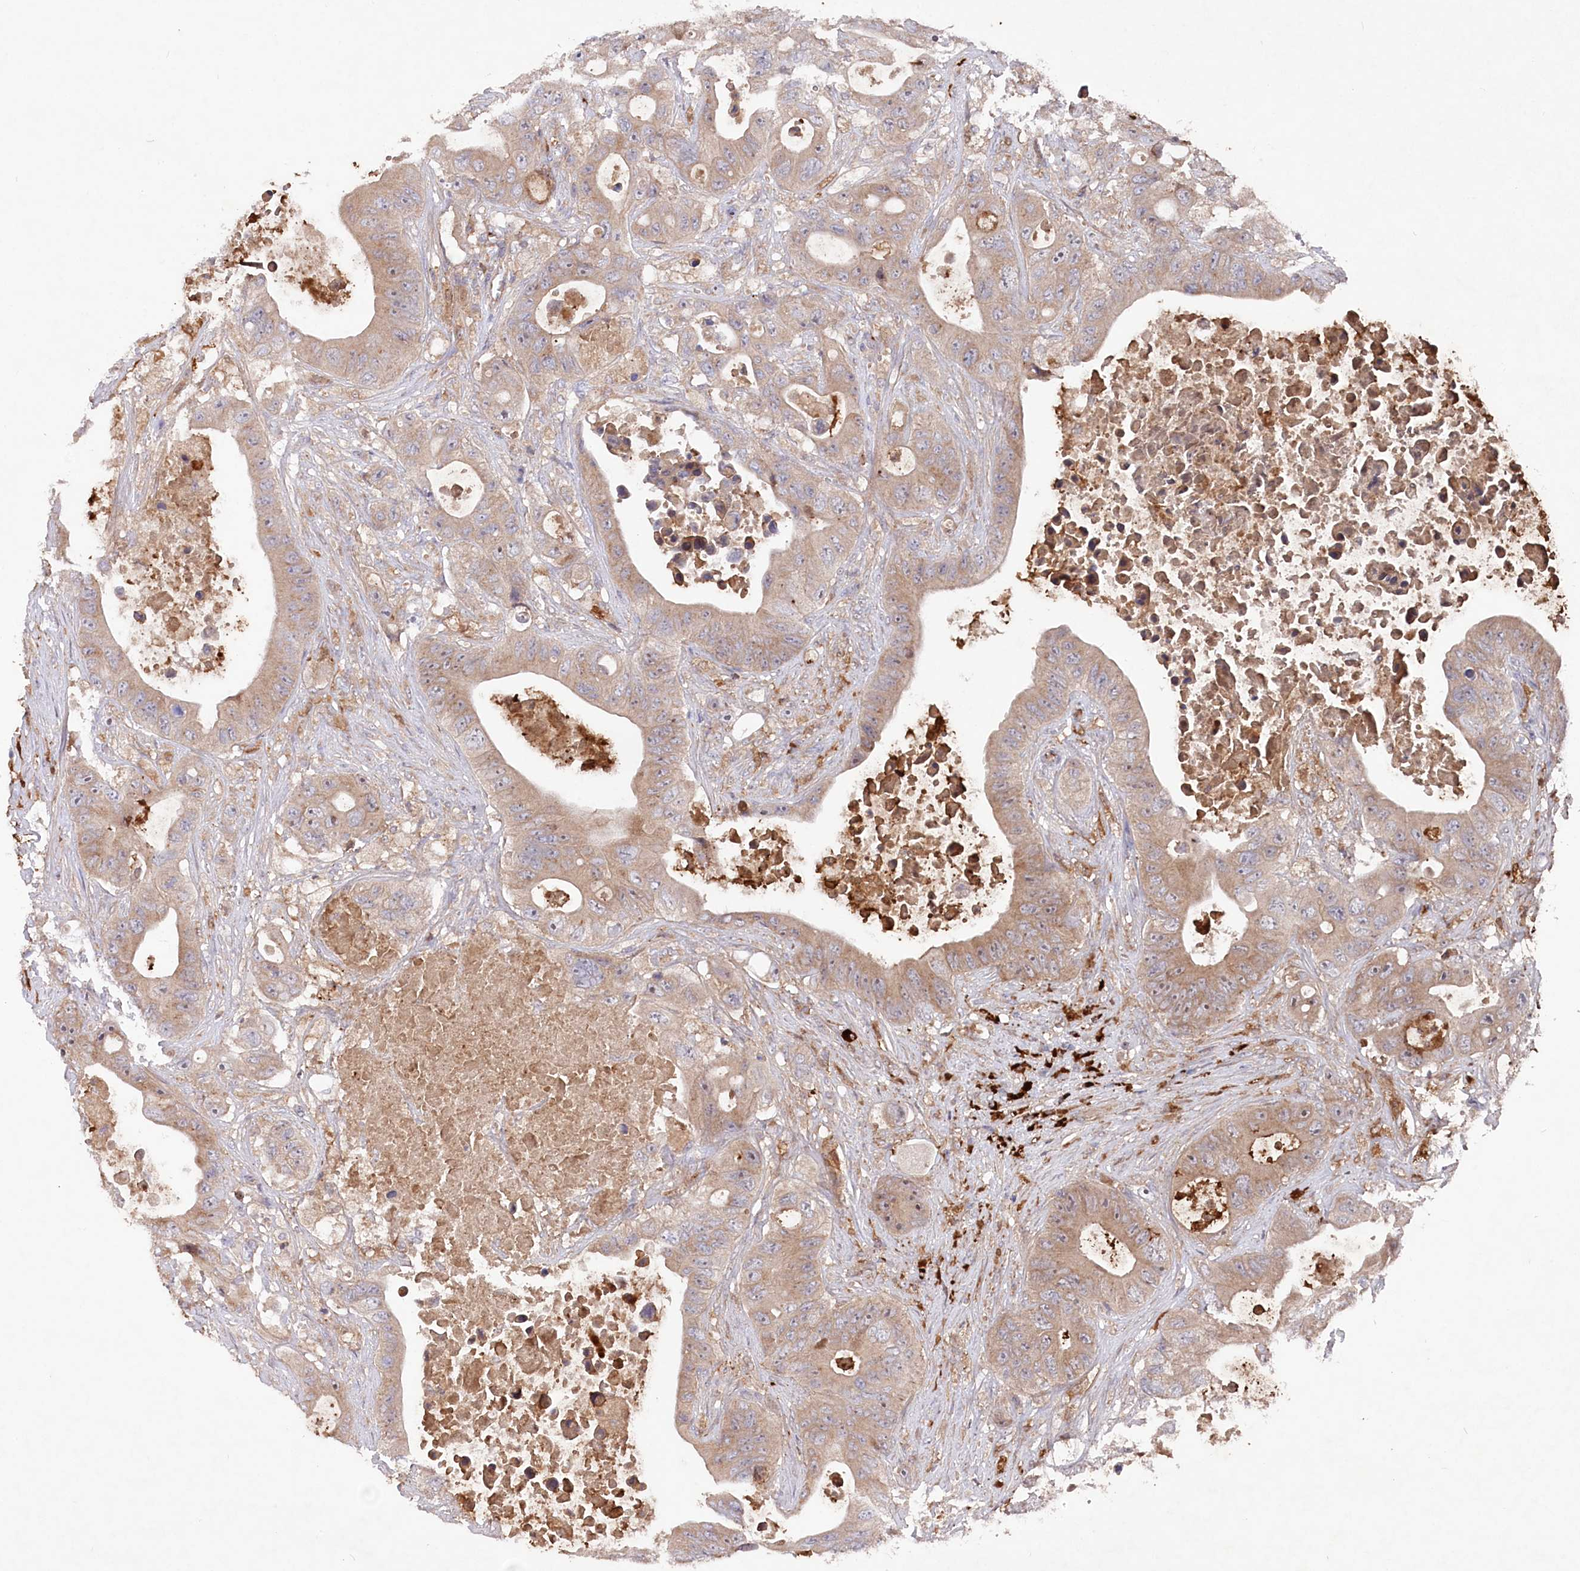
{"staining": {"intensity": "moderate", "quantity": ">75%", "location": "cytoplasmic/membranous"}, "tissue": "colorectal cancer", "cell_type": "Tumor cells", "image_type": "cancer", "snomed": [{"axis": "morphology", "description": "Adenocarcinoma, NOS"}, {"axis": "topography", "description": "Colon"}], "caption": "Immunohistochemical staining of human colorectal adenocarcinoma exhibits moderate cytoplasmic/membranous protein positivity in approximately >75% of tumor cells.", "gene": "PPP1R21", "patient": {"sex": "female", "age": 46}}